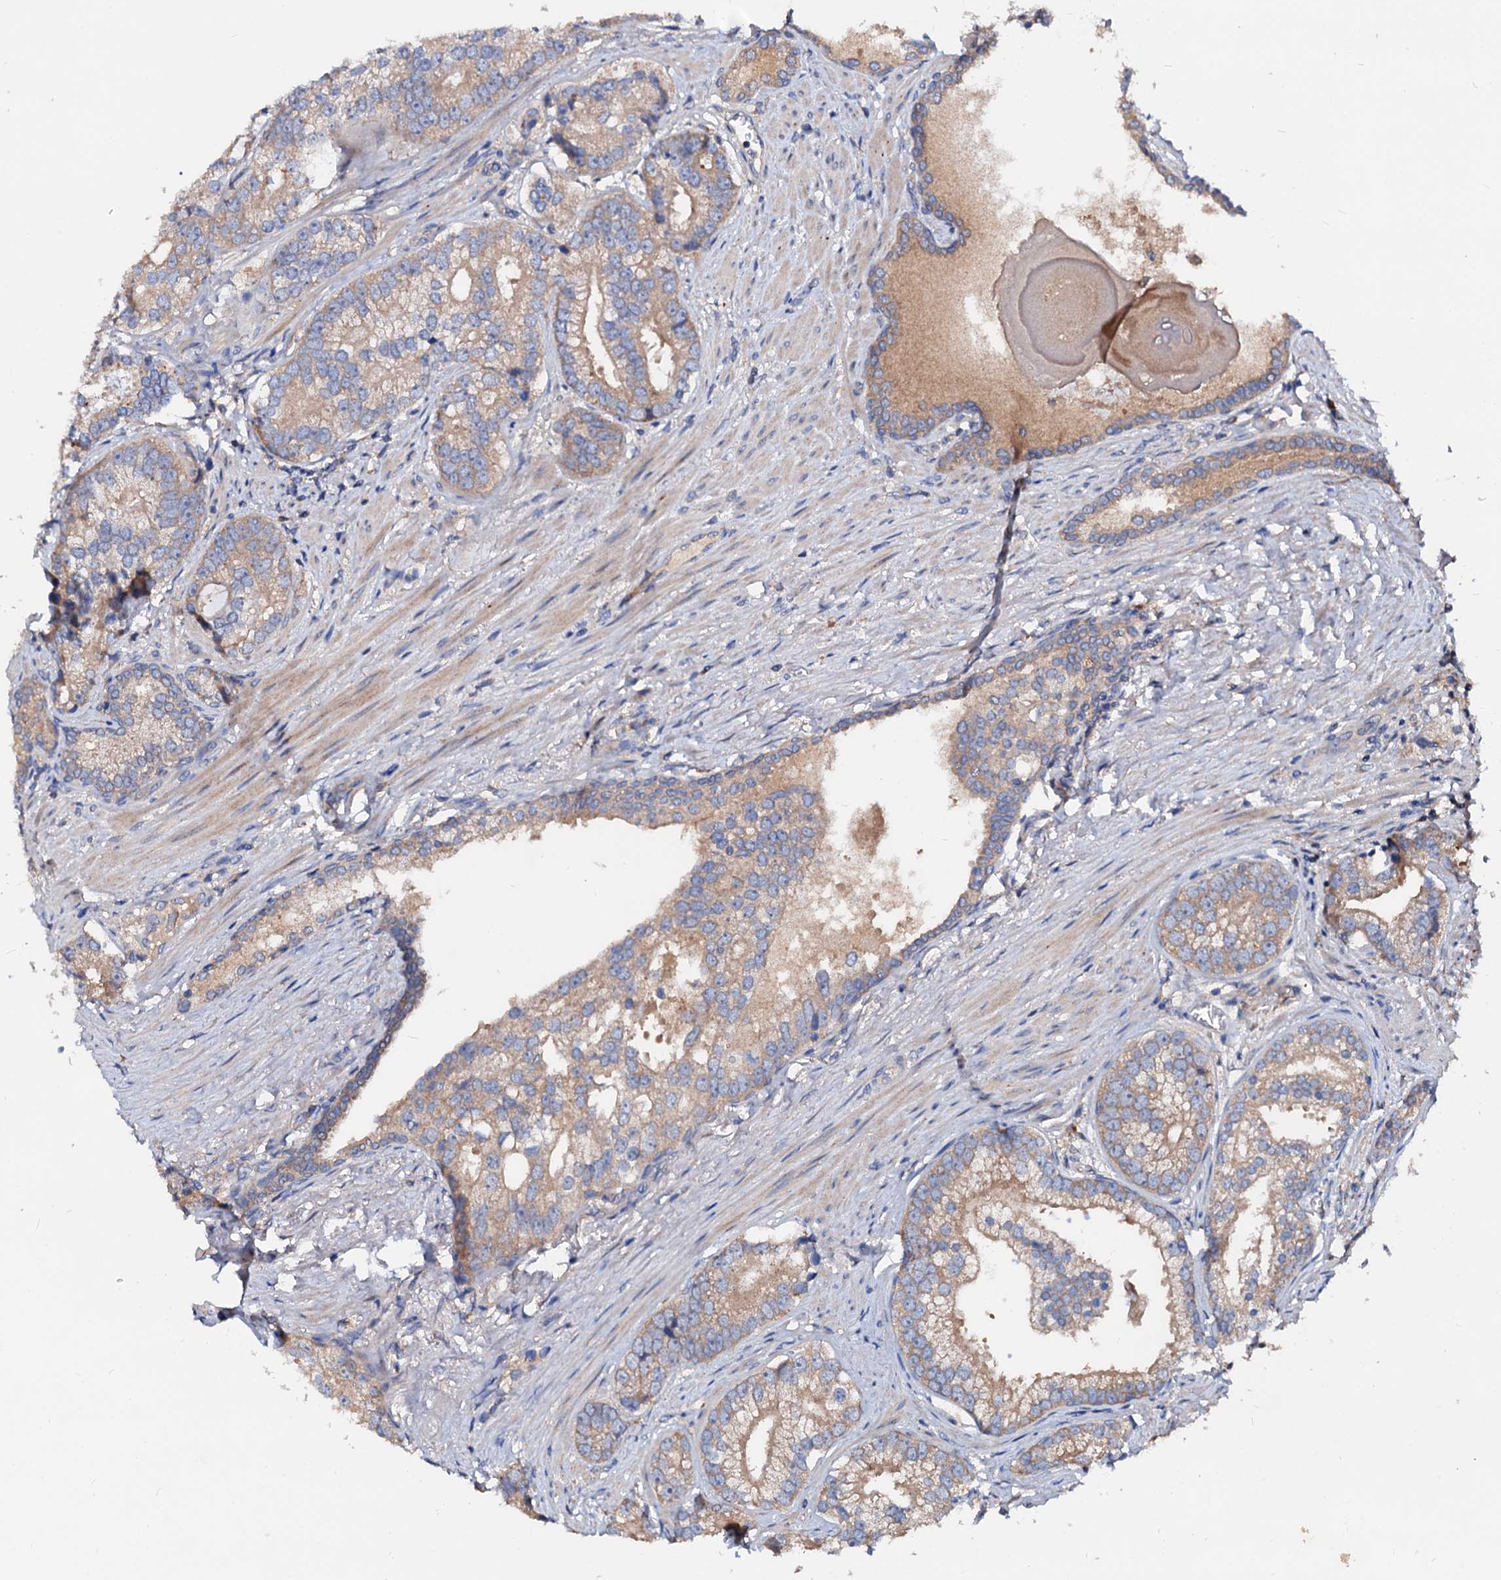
{"staining": {"intensity": "moderate", "quantity": ">75%", "location": "cytoplasmic/membranous"}, "tissue": "prostate cancer", "cell_type": "Tumor cells", "image_type": "cancer", "snomed": [{"axis": "morphology", "description": "Adenocarcinoma, High grade"}, {"axis": "topography", "description": "Prostate"}], "caption": "DAB (3,3'-diaminobenzidine) immunohistochemical staining of human adenocarcinoma (high-grade) (prostate) shows moderate cytoplasmic/membranous protein staining in about >75% of tumor cells. Nuclei are stained in blue.", "gene": "EXTL1", "patient": {"sex": "male", "age": 75}}